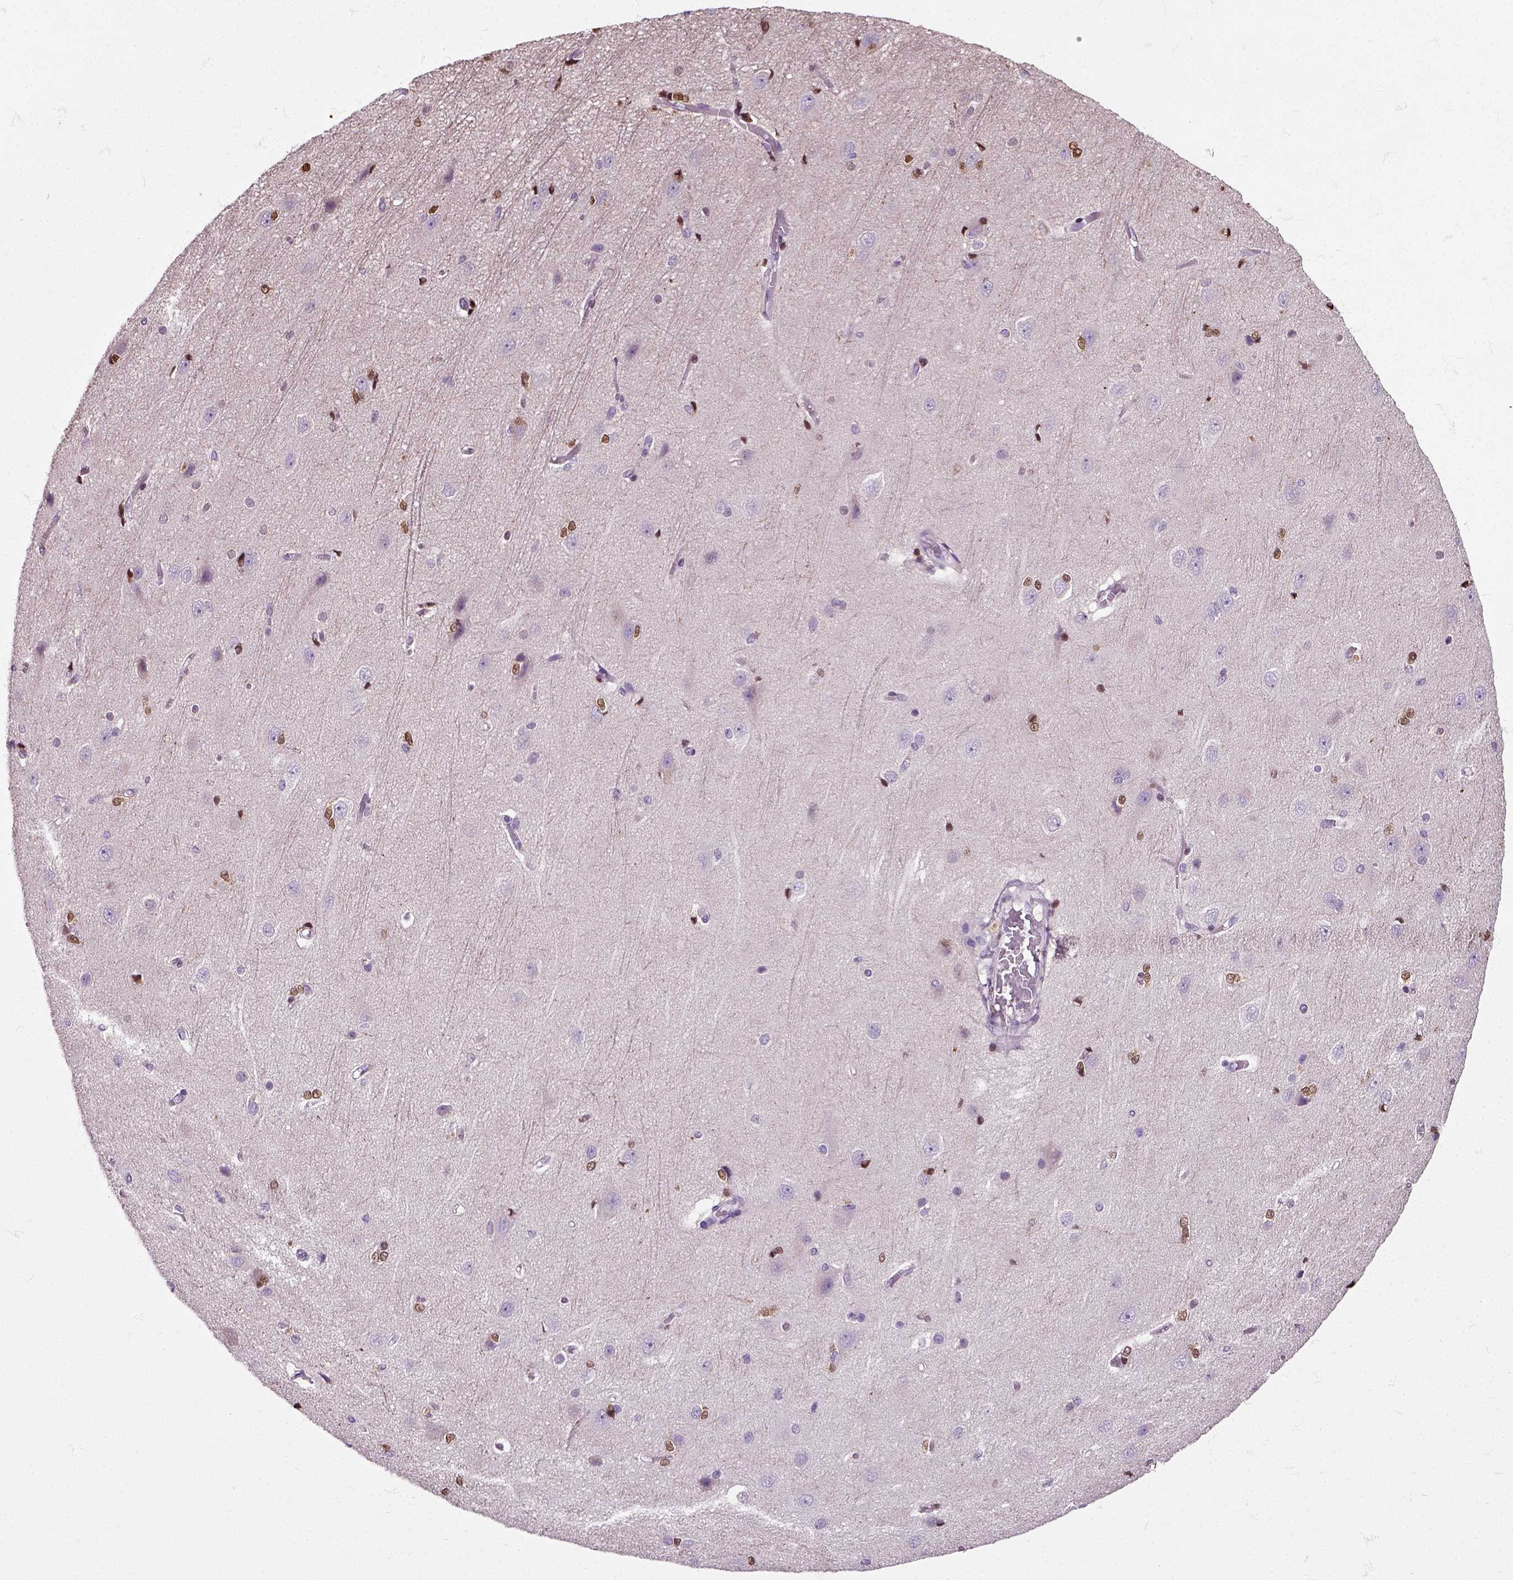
{"staining": {"intensity": "negative", "quantity": "none", "location": "none"}, "tissue": "cerebral cortex", "cell_type": "Endothelial cells", "image_type": "normal", "snomed": [{"axis": "morphology", "description": "Normal tissue, NOS"}, {"axis": "topography", "description": "Cerebral cortex"}], "caption": "High magnification brightfield microscopy of normal cerebral cortex stained with DAB (brown) and counterstained with hematoxylin (blue): endothelial cells show no significant expression.", "gene": "HSPA2", "patient": {"sex": "male", "age": 37}}